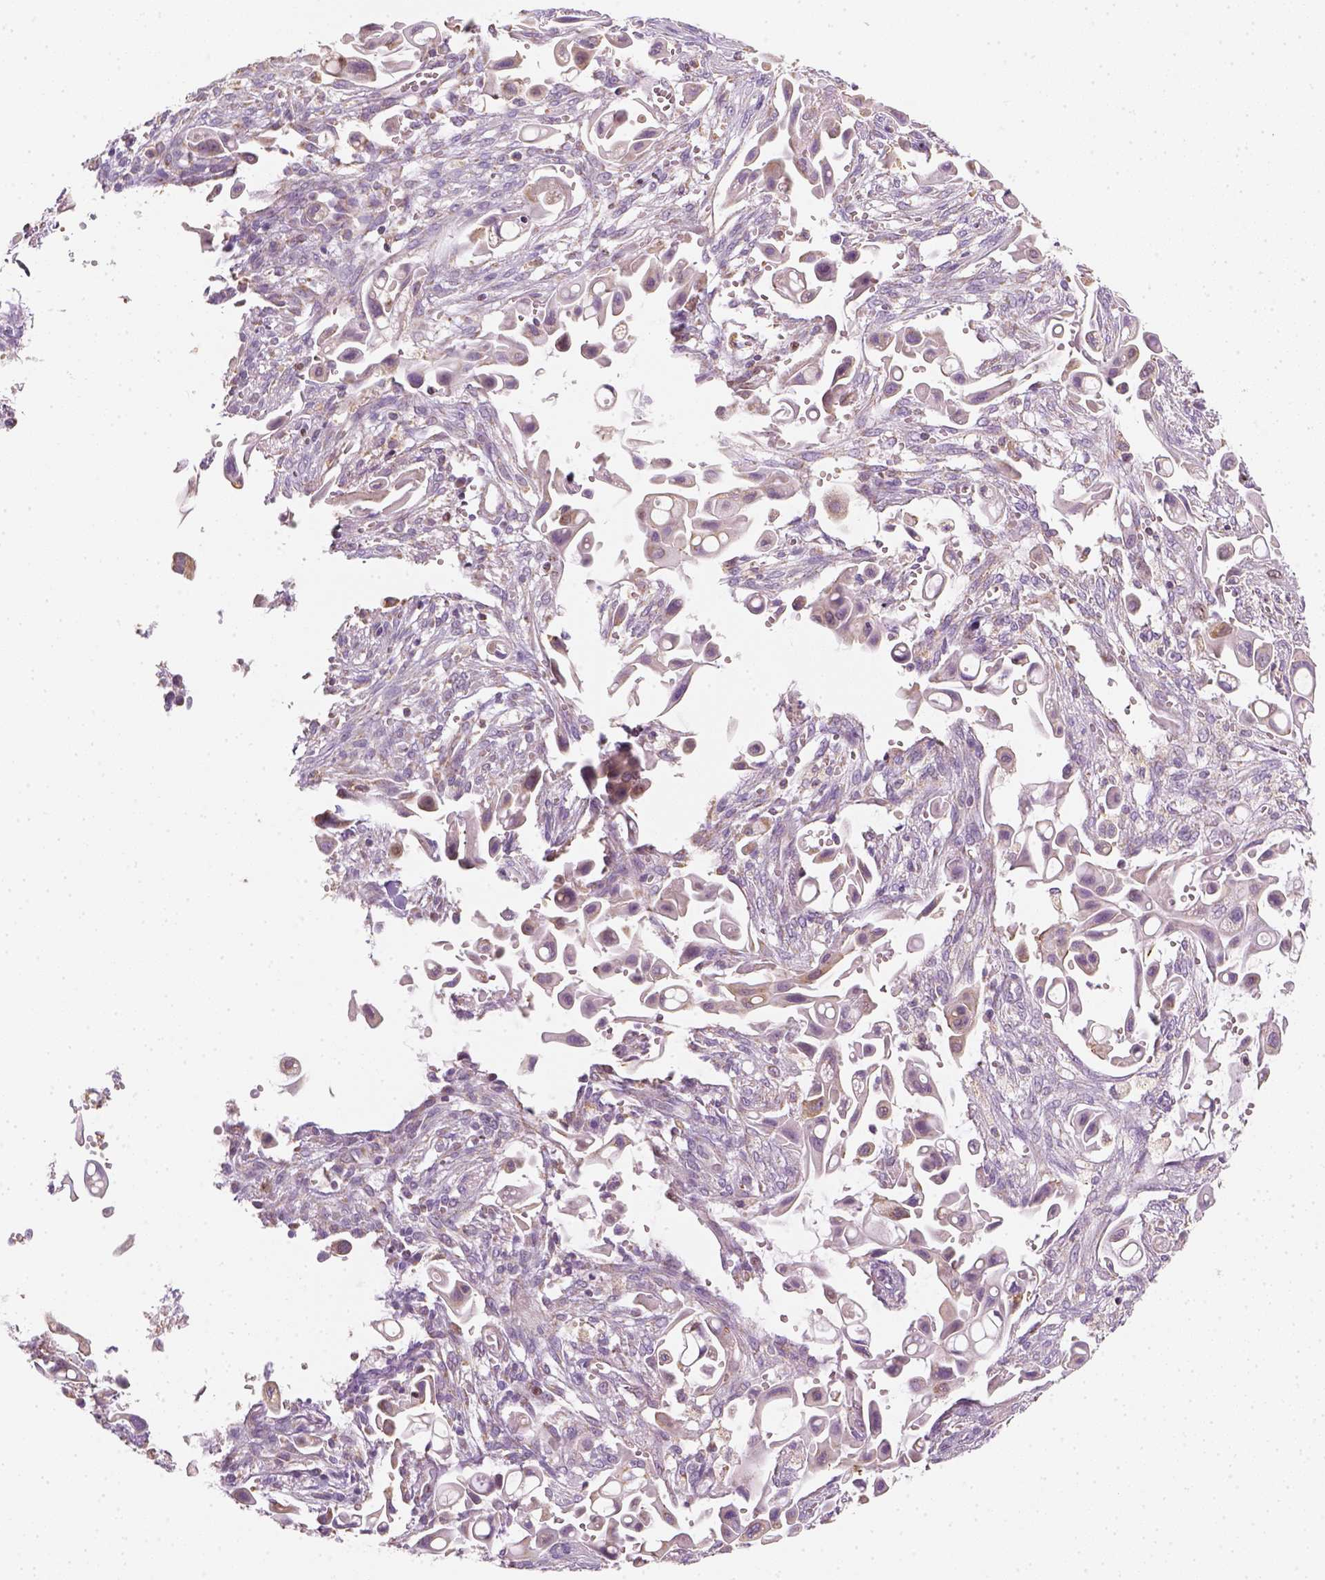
{"staining": {"intensity": "moderate", "quantity": "<25%", "location": "cytoplasmic/membranous"}, "tissue": "pancreatic cancer", "cell_type": "Tumor cells", "image_type": "cancer", "snomed": [{"axis": "morphology", "description": "Adenocarcinoma, NOS"}, {"axis": "topography", "description": "Pancreas"}], "caption": "Adenocarcinoma (pancreatic) tissue exhibits moderate cytoplasmic/membranous staining in approximately <25% of tumor cells, visualized by immunohistochemistry.", "gene": "LCA5", "patient": {"sex": "male", "age": 50}}